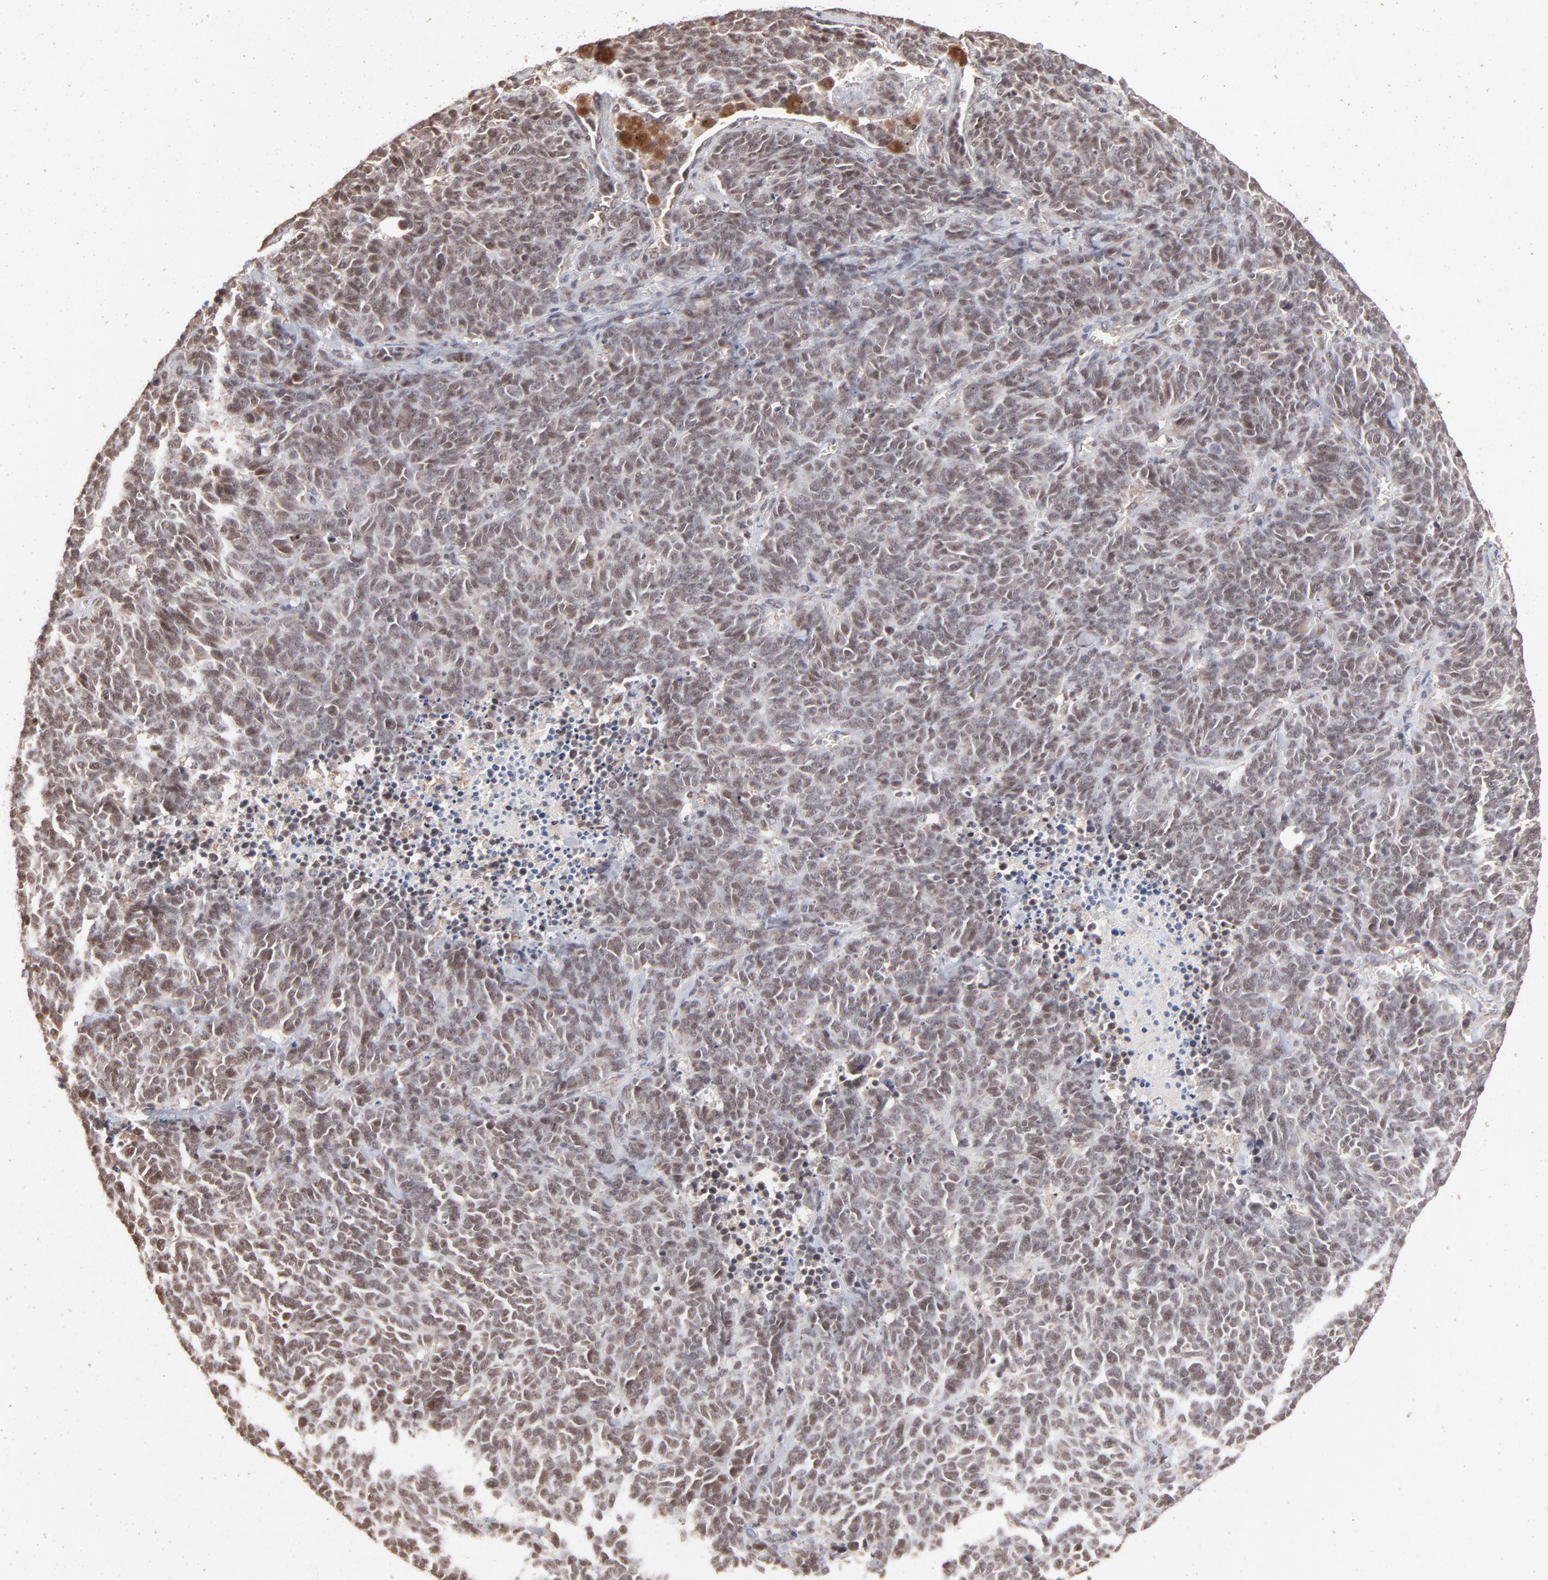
{"staining": {"intensity": "weak", "quantity": ">75%", "location": "nuclear"}, "tissue": "lung cancer", "cell_type": "Tumor cells", "image_type": "cancer", "snomed": [{"axis": "morphology", "description": "Neoplasm, malignant, NOS"}, {"axis": "topography", "description": "Lung"}], "caption": "Protein staining shows weak nuclear positivity in about >75% of tumor cells in lung neoplasm (malignant).", "gene": "ARIH1", "patient": {"sex": "female", "age": 58}}